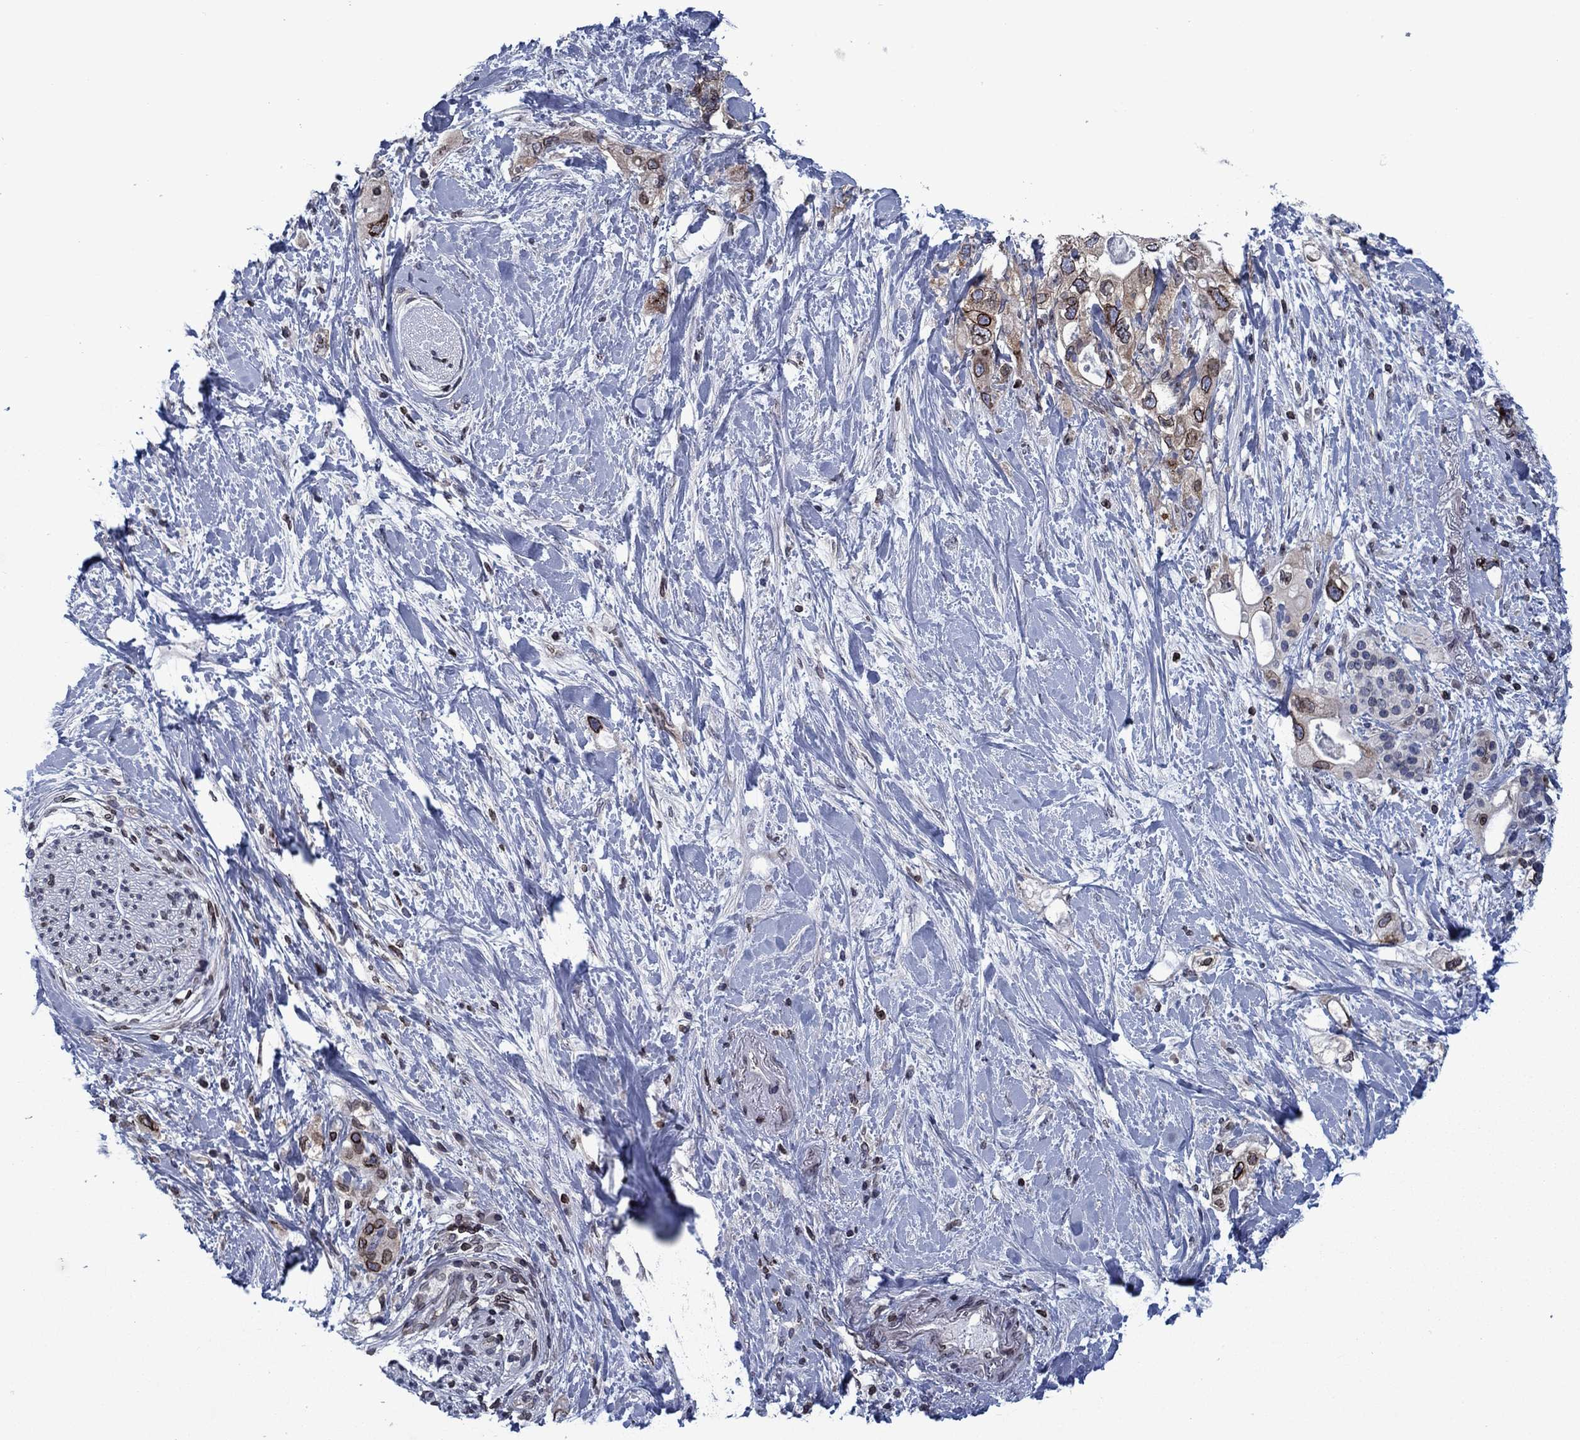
{"staining": {"intensity": "strong", "quantity": "<25%", "location": "cytoplasmic/membranous,nuclear"}, "tissue": "pancreatic cancer", "cell_type": "Tumor cells", "image_type": "cancer", "snomed": [{"axis": "morphology", "description": "Adenocarcinoma, NOS"}, {"axis": "topography", "description": "Pancreas"}], "caption": "Protein staining demonstrates strong cytoplasmic/membranous and nuclear staining in approximately <25% of tumor cells in pancreatic cancer.", "gene": "SLA", "patient": {"sex": "female", "age": 56}}